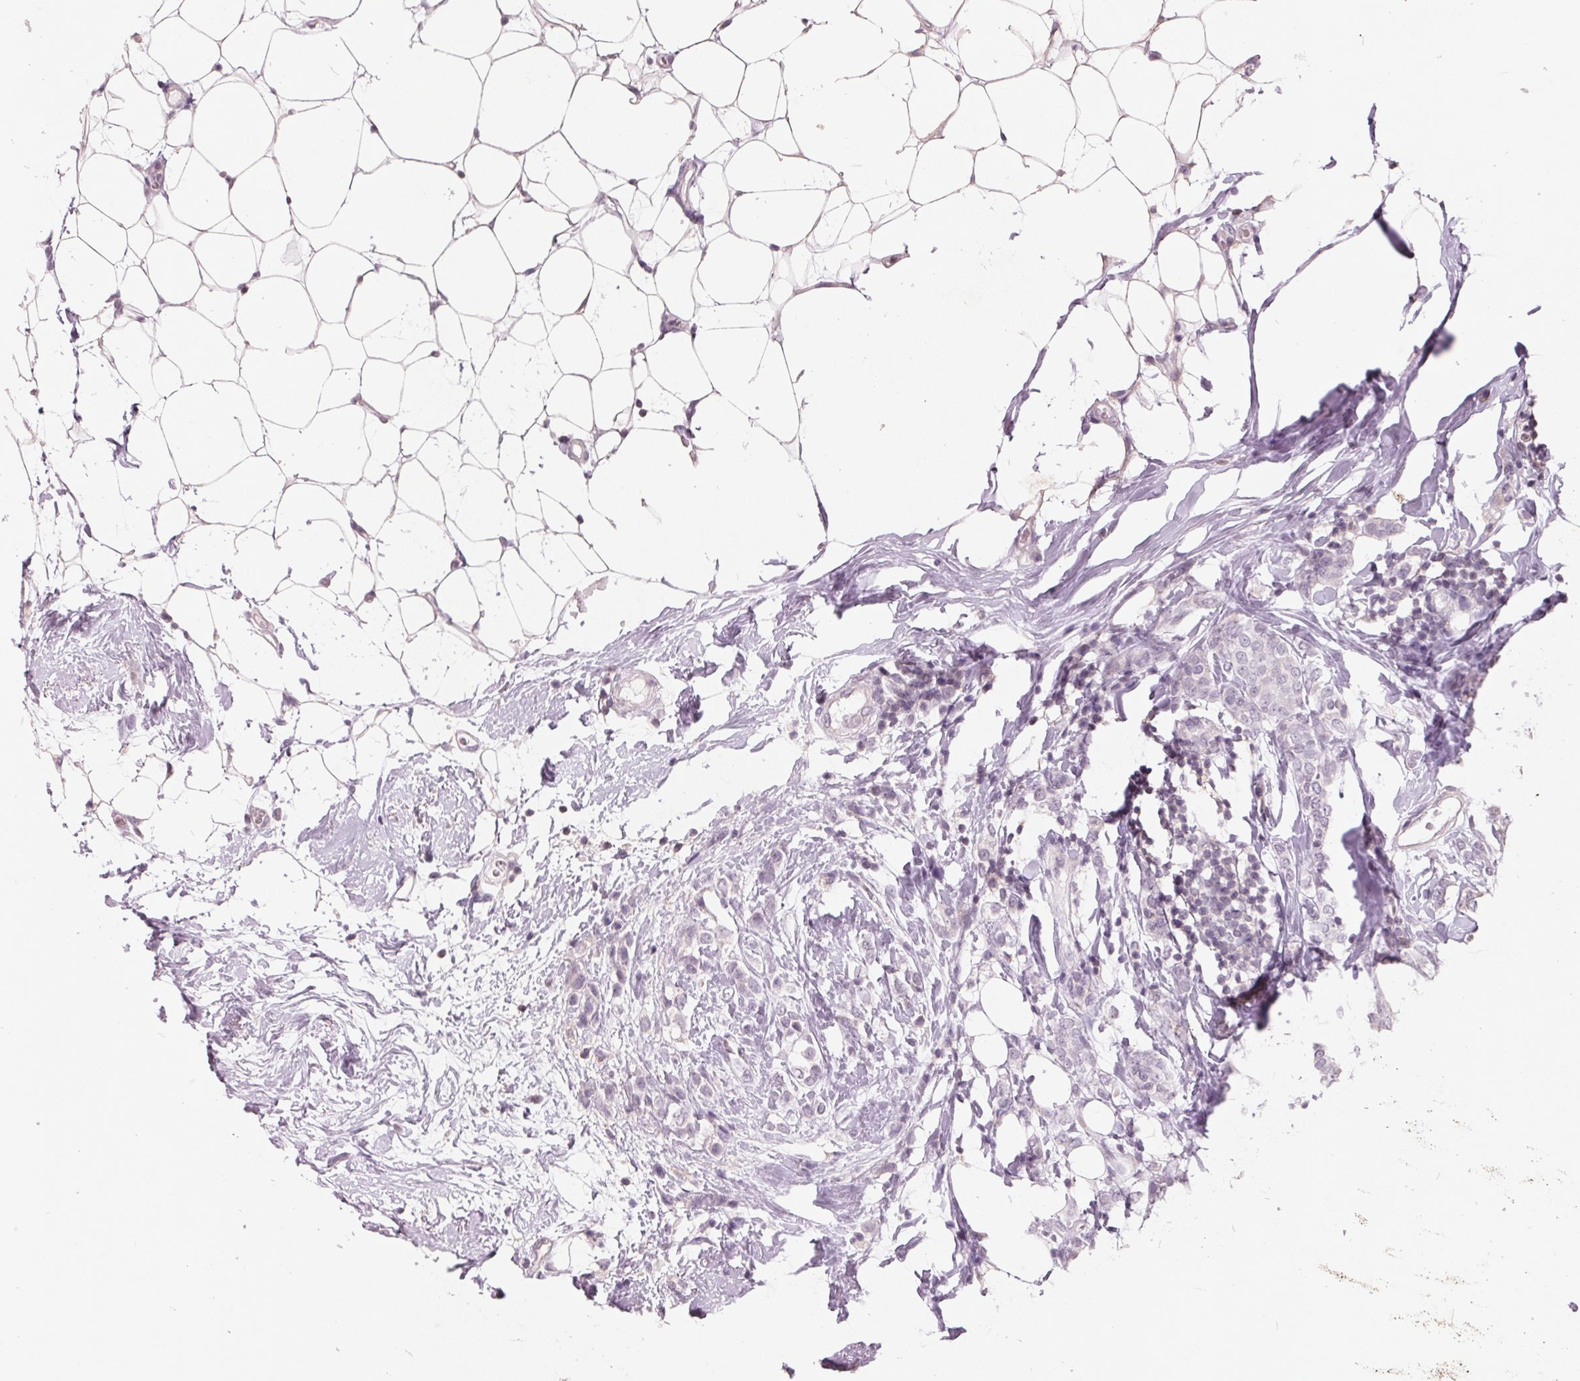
{"staining": {"intensity": "negative", "quantity": "none", "location": "none"}, "tissue": "breast cancer", "cell_type": "Tumor cells", "image_type": "cancer", "snomed": [{"axis": "morphology", "description": "Lobular carcinoma"}, {"axis": "topography", "description": "Breast"}], "caption": "This is an immunohistochemistry (IHC) histopathology image of human lobular carcinoma (breast). There is no expression in tumor cells.", "gene": "FTCD", "patient": {"sex": "female", "age": 49}}